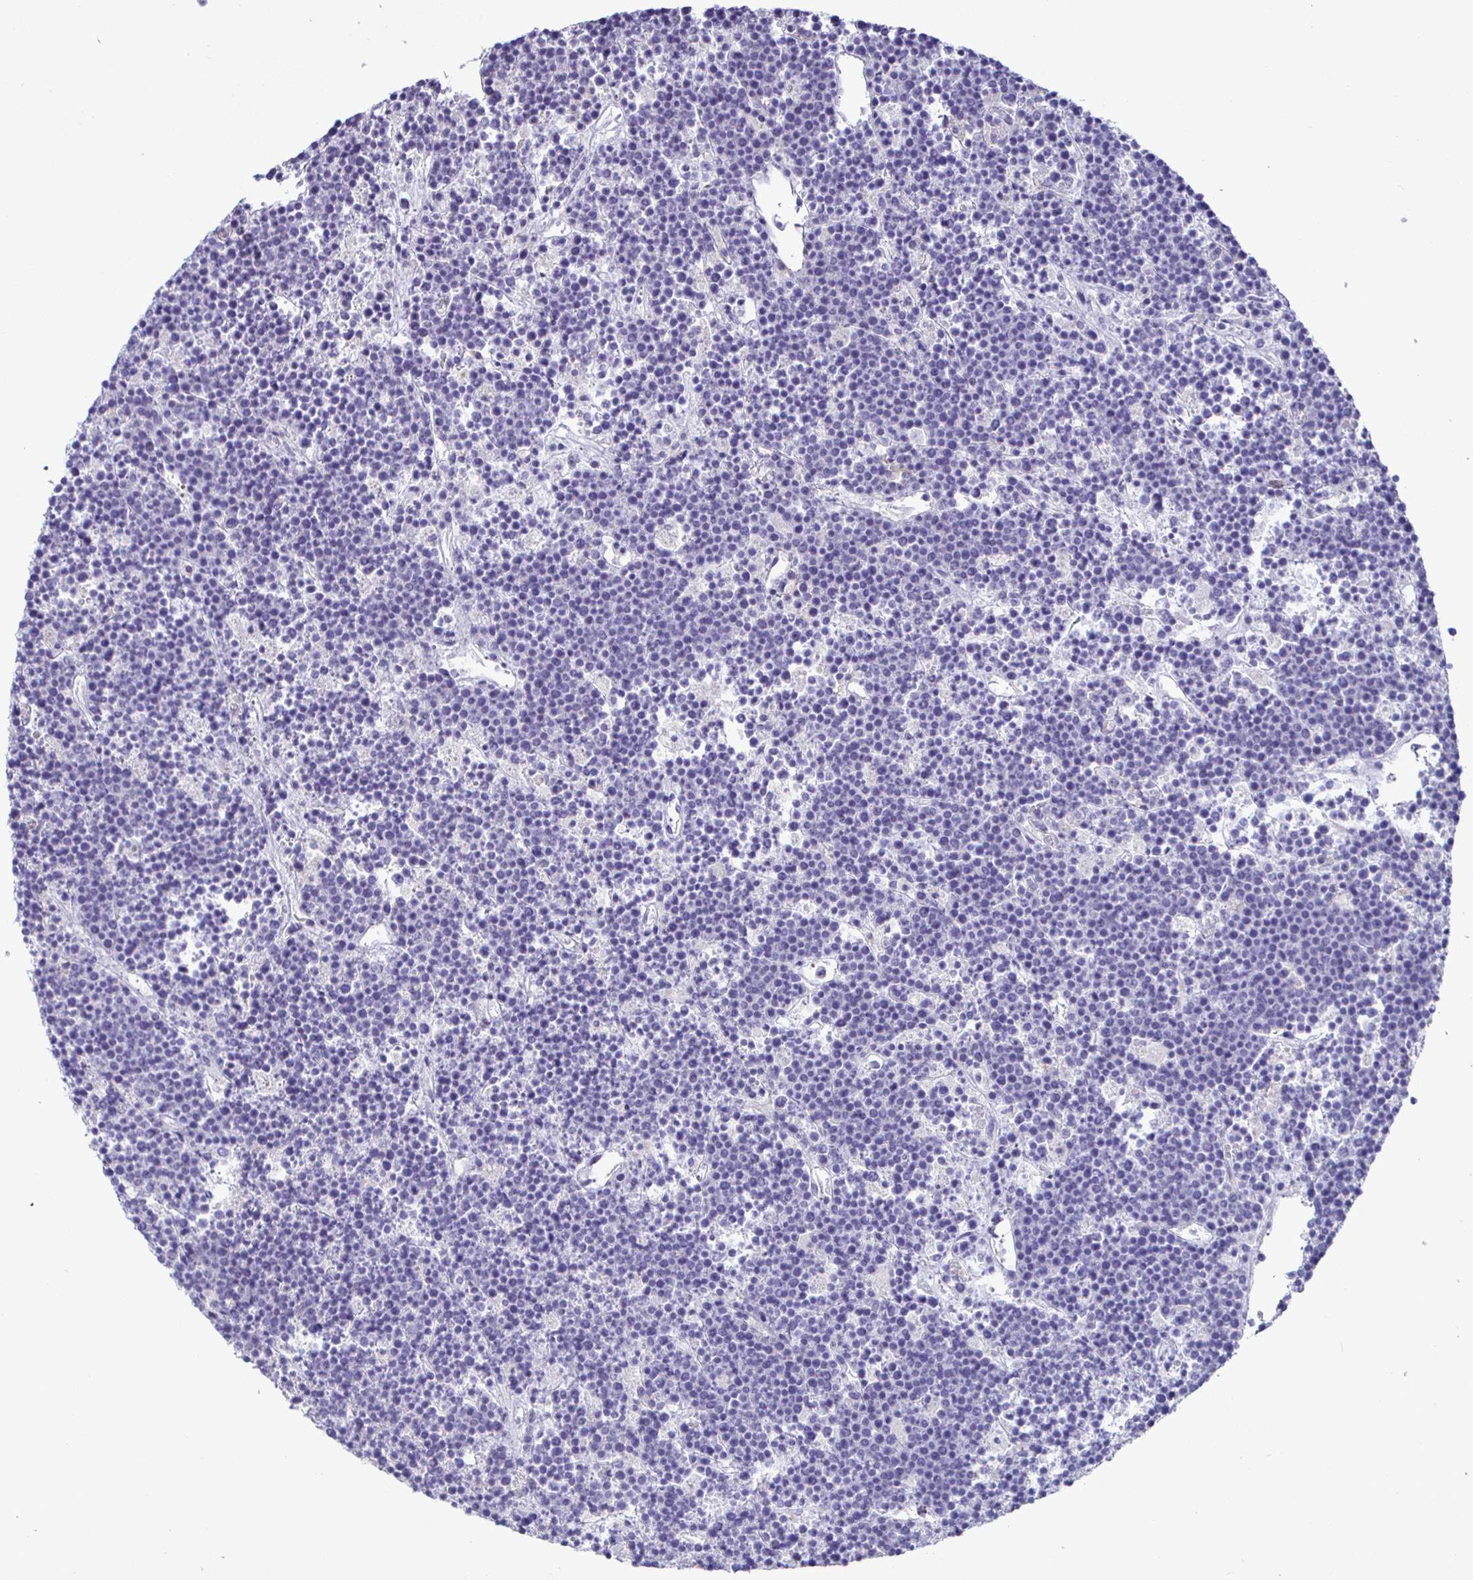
{"staining": {"intensity": "negative", "quantity": "none", "location": "none"}, "tissue": "lymphoma", "cell_type": "Tumor cells", "image_type": "cancer", "snomed": [{"axis": "morphology", "description": "Malignant lymphoma, non-Hodgkin's type, High grade"}, {"axis": "topography", "description": "Ovary"}], "caption": "Tumor cells are negative for protein expression in human lymphoma.", "gene": "SIRPA", "patient": {"sex": "female", "age": 56}}